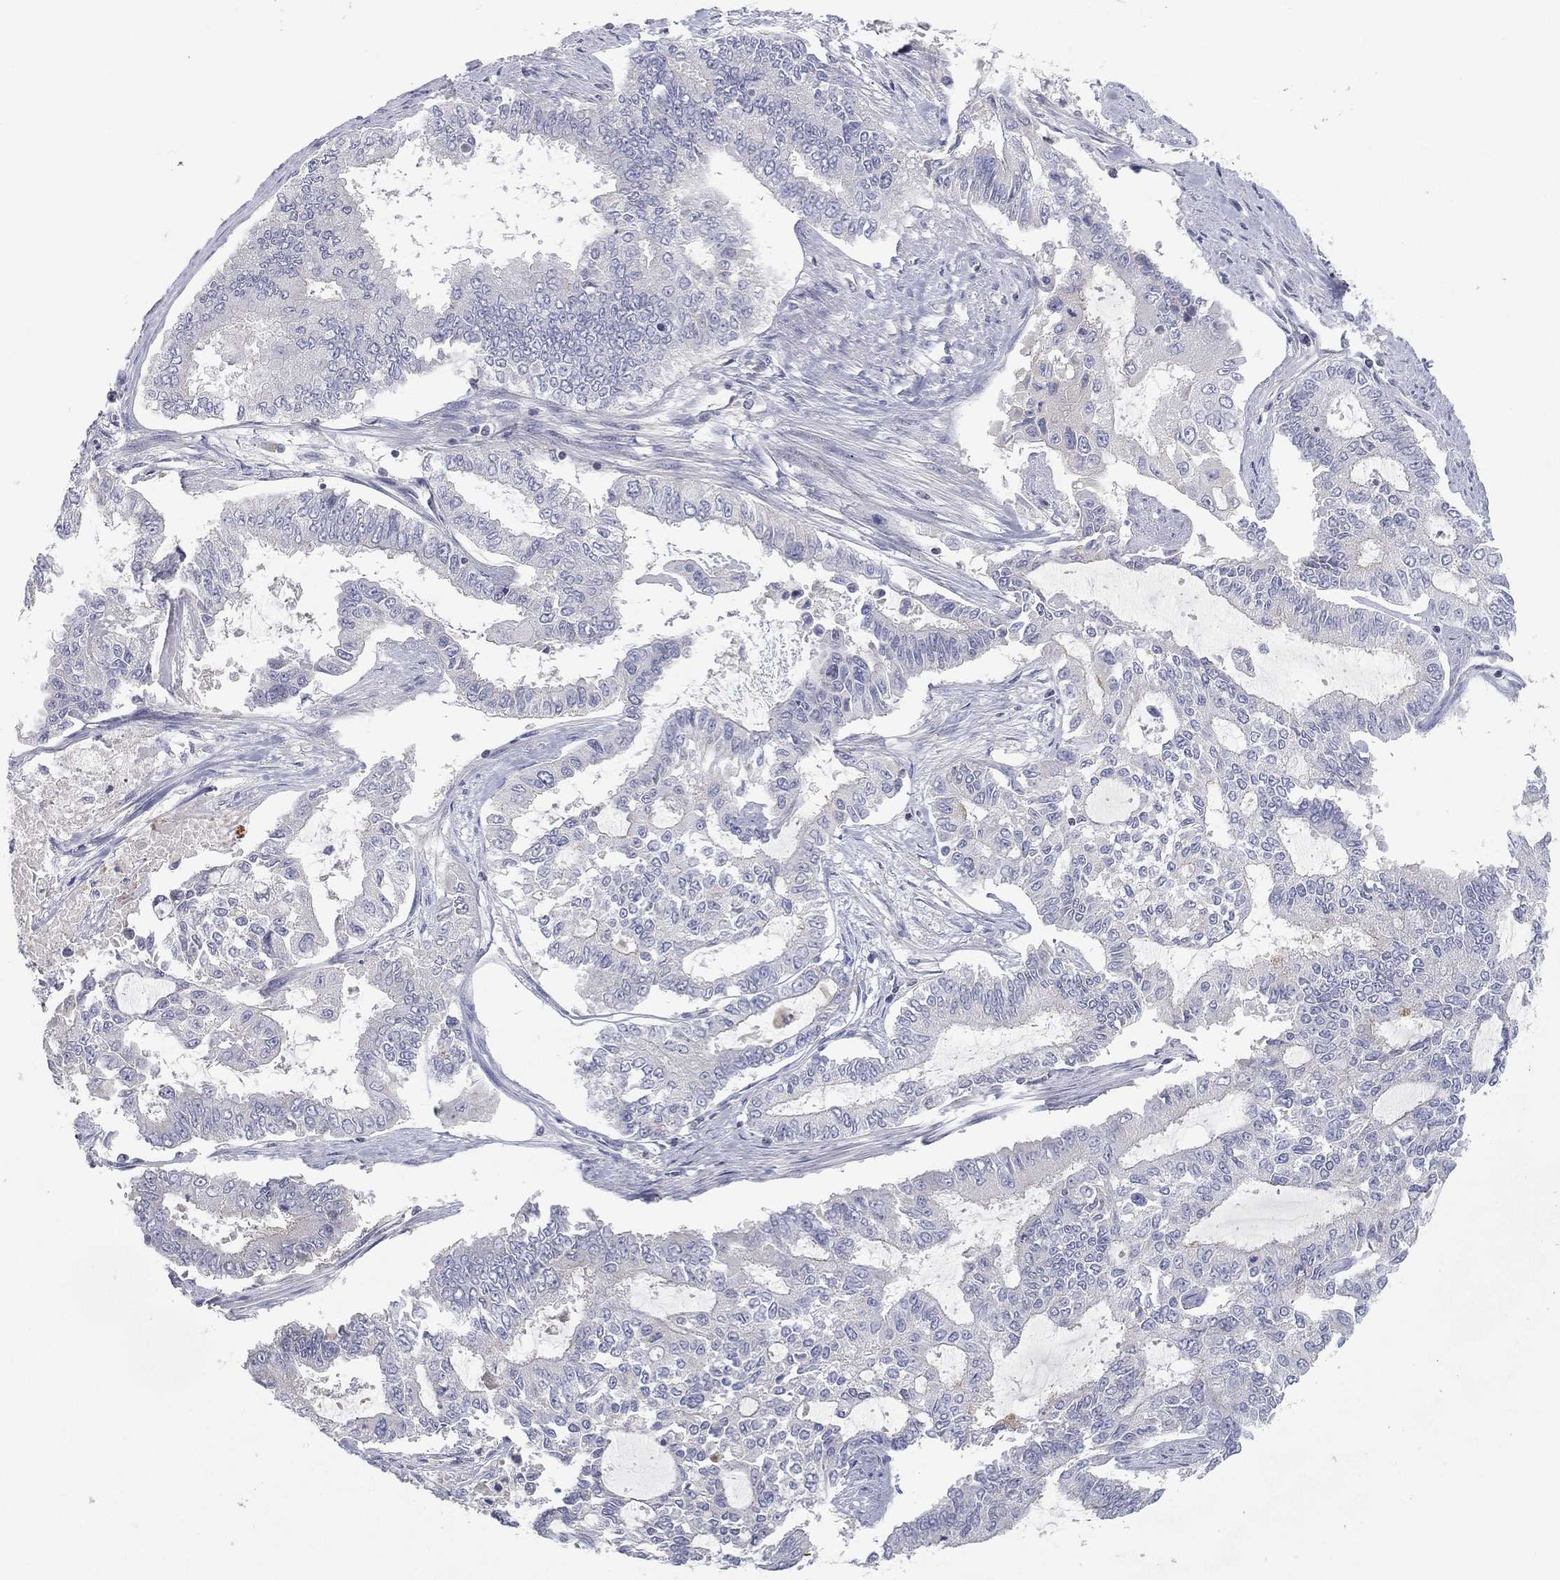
{"staining": {"intensity": "negative", "quantity": "none", "location": "none"}, "tissue": "endometrial cancer", "cell_type": "Tumor cells", "image_type": "cancer", "snomed": [{"axis": "morphology", "description": "Adenocarcinoma, NOS"}, {"axis": "topography", "description": "Uterus"}], "caption": "Histopathology image shows no significant protein expression in tumor cells of endometrial cancer (adenocarcinoma). (Immunohistochemistry, brightfield microscopy, high magnification).", "gene": "CPT1B", "patient": {"sex": "female", "age": 59}}